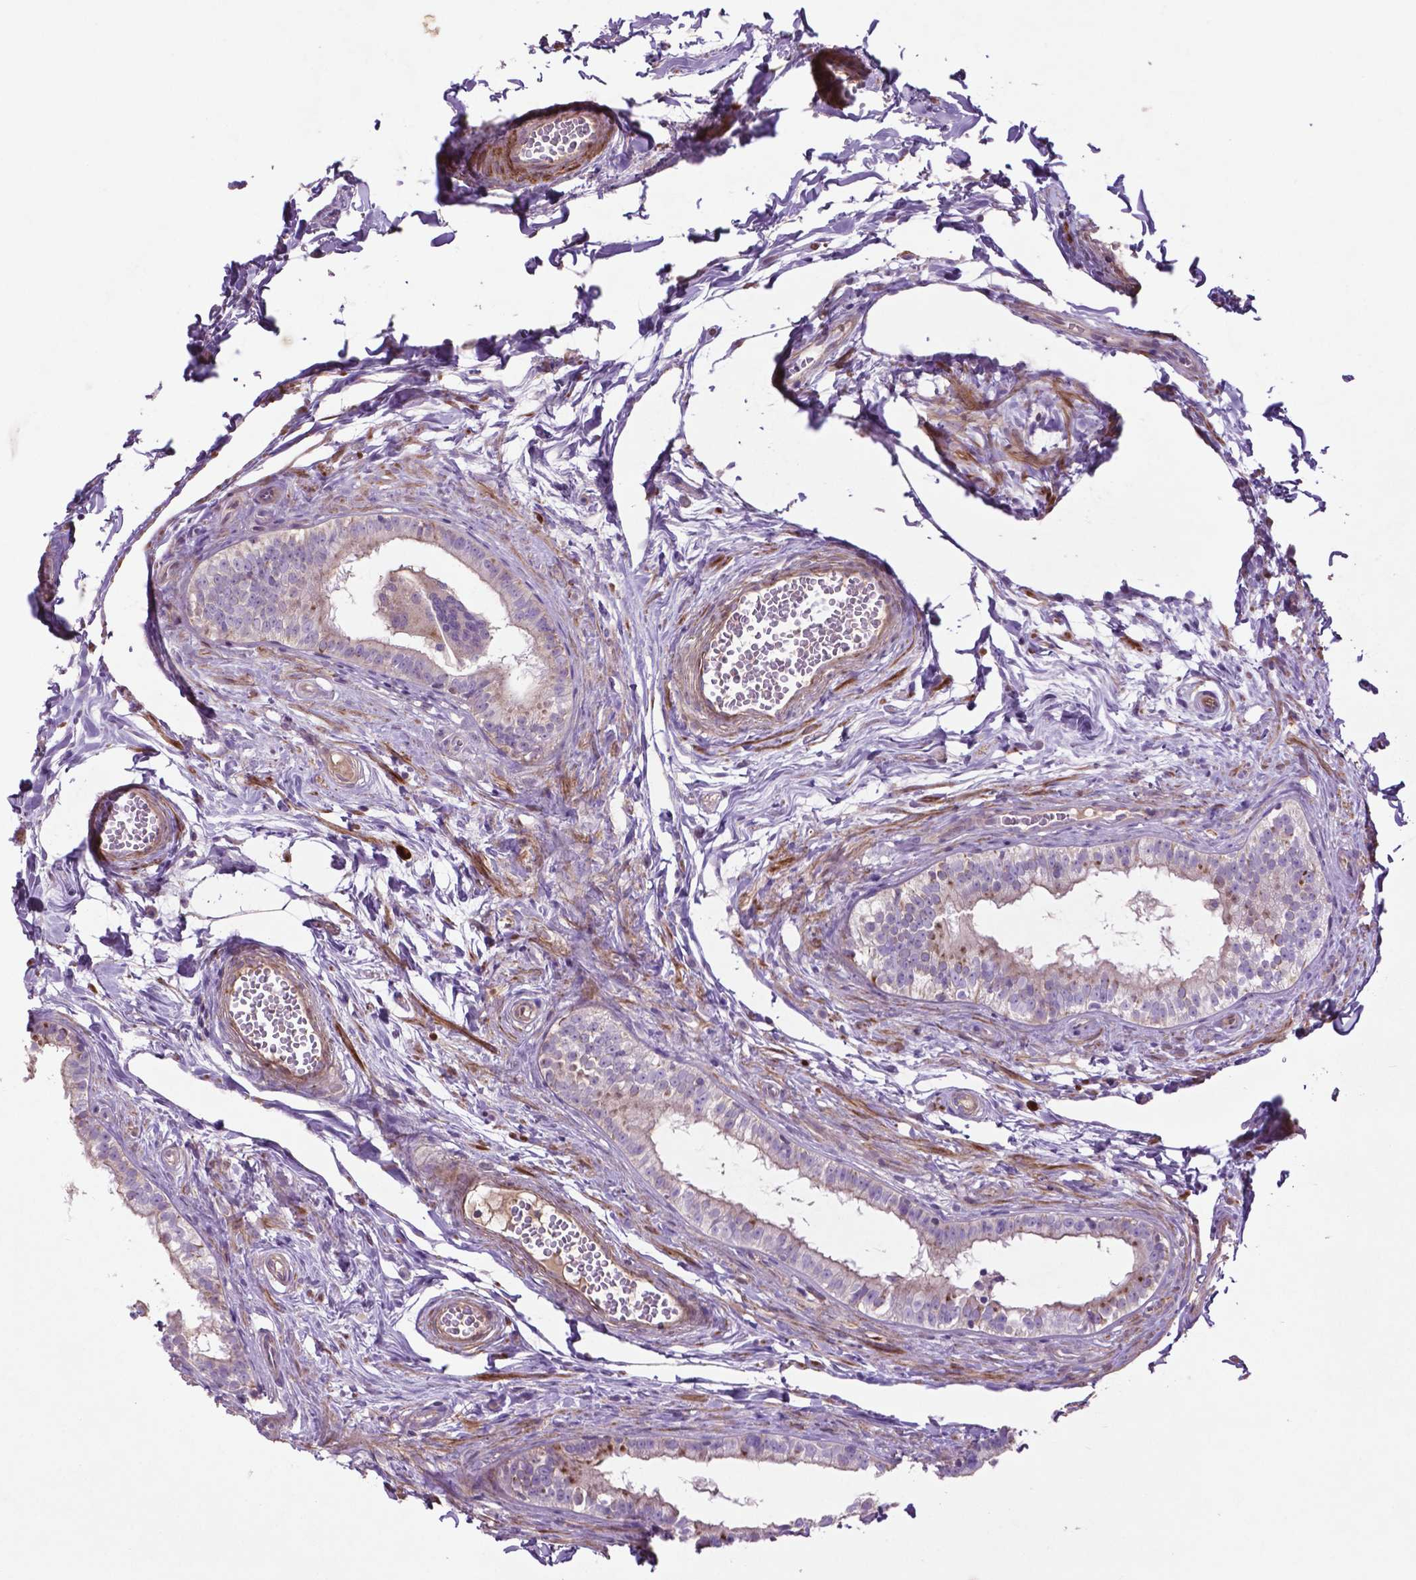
{"staining": {"intensity": "negative", "quantity": "none", "location": "none"}, "tissue": "epididymis", "cell_type": "Glandular cells", "image_type": "normal", "snomed": [{"axis": "morphology", "description": "Normal tissue, NOS"}, {"axis": "topography", "description": "Epididymis"}], "caption": "Immunohistochemistry histopathology image of normal human epididymis stained for a protein (brown), which reveals no expression in glandular cells.", "gene": "BMP4", "patient": {"sex": "male", "age": 45}}